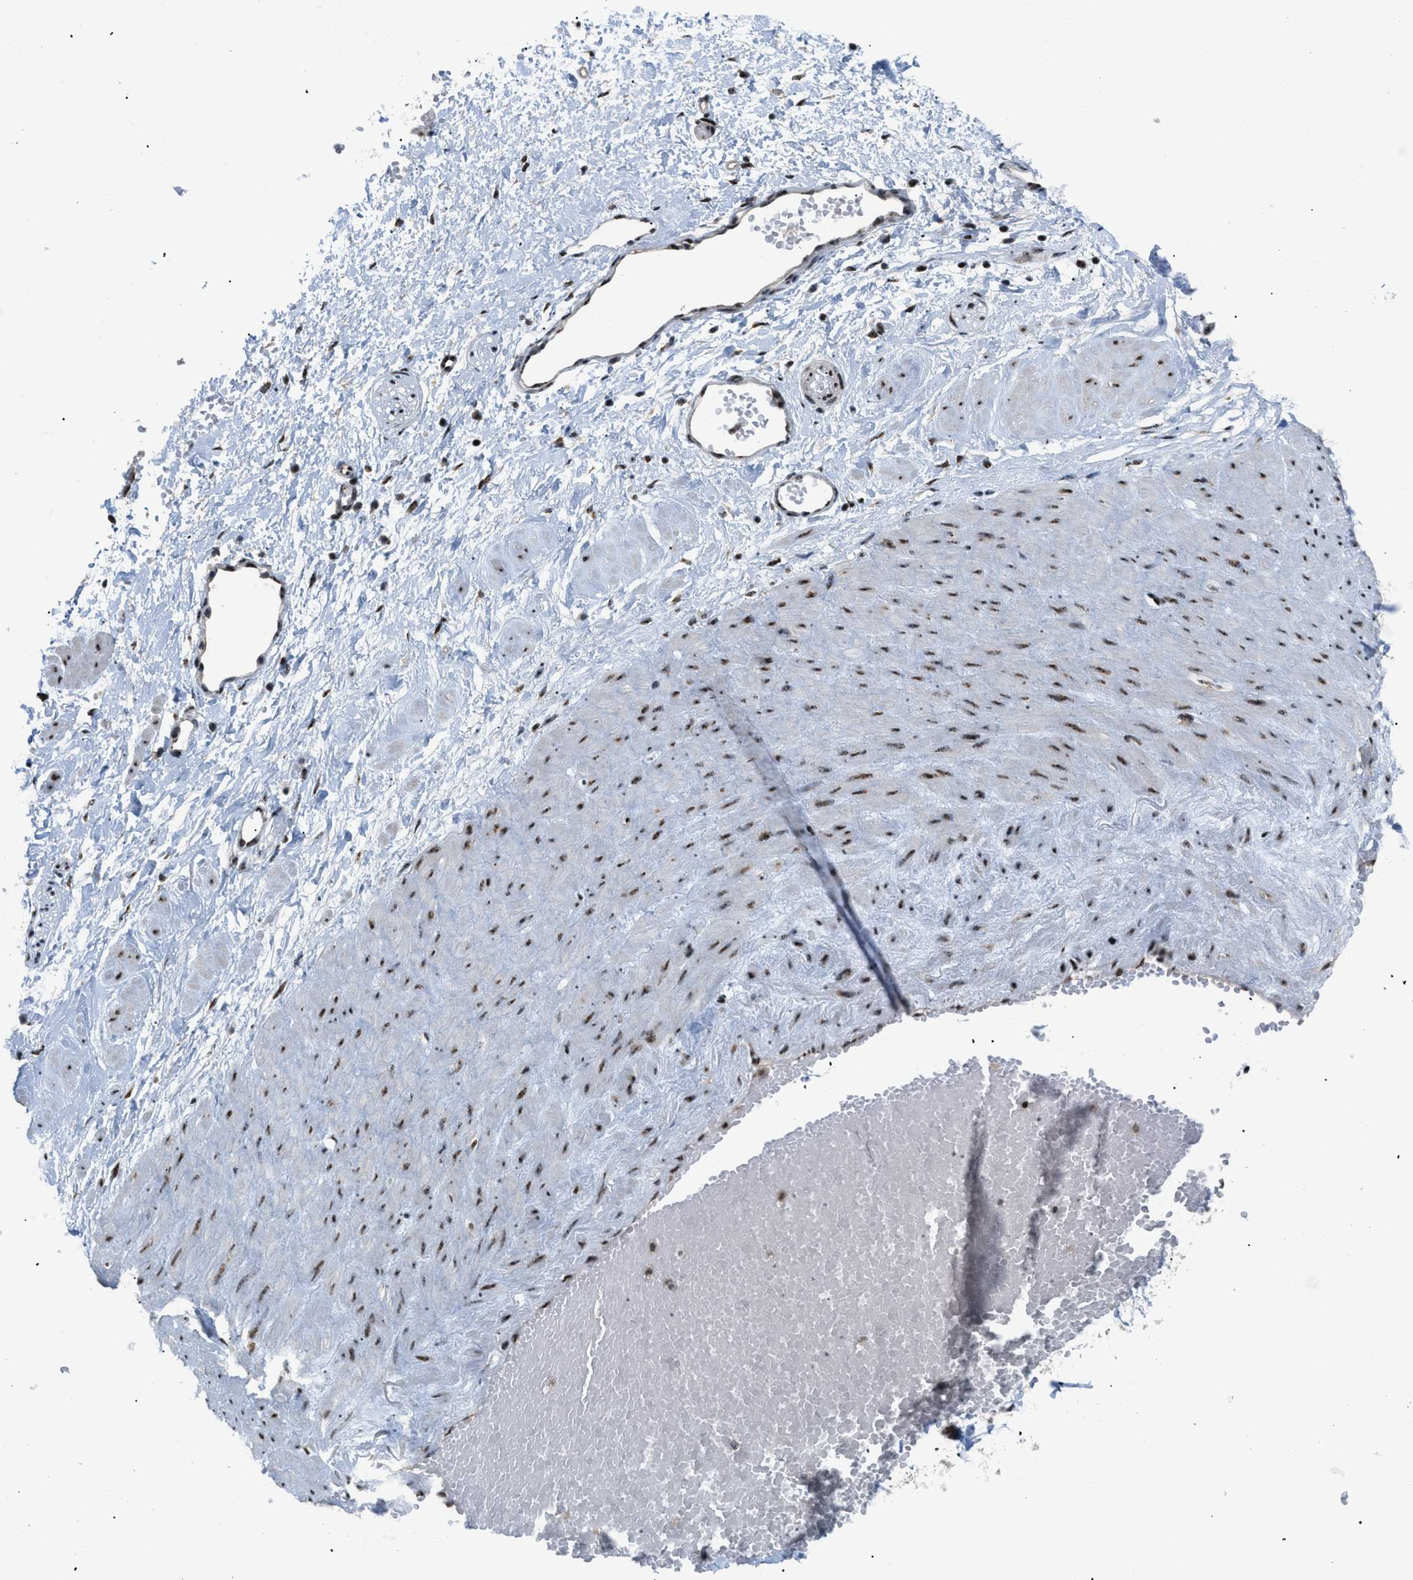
{"staining": {"intensity": "moderate", "quantity": ">75%", "location": "nuclear"}, "tissue": "adipose tissue", "cell_type": "Adipocytes", "image_type": "normal", "snomed": [{"axis": "morphology", "description": "Normal tissue, NOS"}, {"axis": "topography", "description": "Soft tissue"}, {"axis": "topography", "description": "Vascular tissue"}], "caption": "DAB (3,3'-diaminobenzidine) immunohistochemical staining of benign human adipose tissue exhibits moderate nuclear protein staining in about >75% of adipocytes.", "gene": "CDR2", "patient": {"sex": "female", "age": 35}}